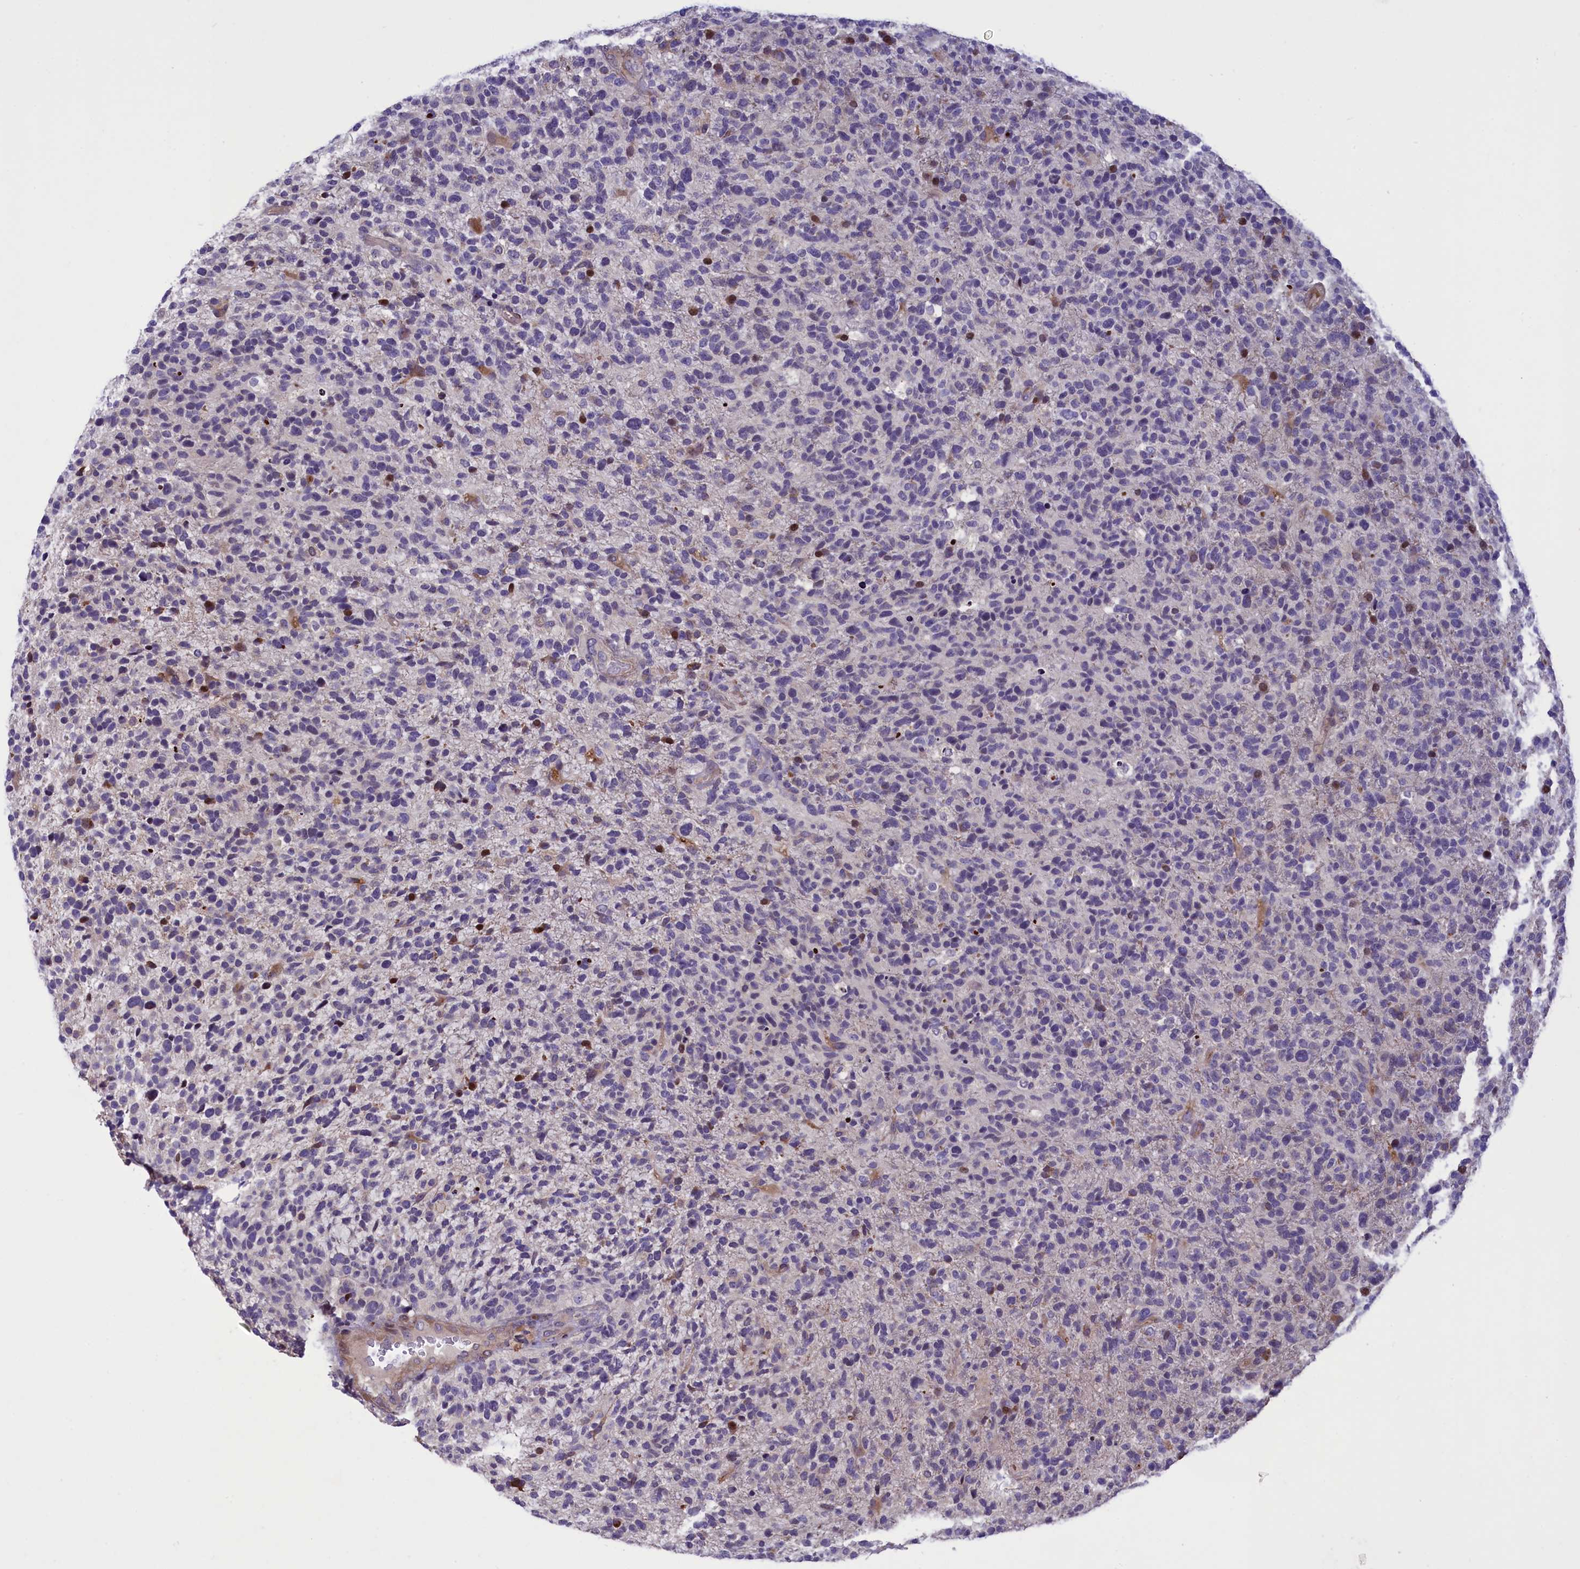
{"staining": {"intensity": "negative", "quantity": "none", "location": "none"}, "tissue": "glioma", "cell_type": "Tumor cells", "image_type": "cancer", "snomed": [{"axis": "morphology", "description": "Glioma, malignant, High grade"}, {"axis": "topography", "description": "Brain"}], "caption": "Immunohistochemistry (IHC) histopathology image of neoplastic tissue: high-grade glioma (malignant) stained with DAB displays no significant protein expression in tumor cells. (DAB (3,3'-diaminobenzidine) IHC visualized using brightfield microscopy, high magnification).", "gene": "MAN2C1", "patient": {"sex": "male", "age": 72}}